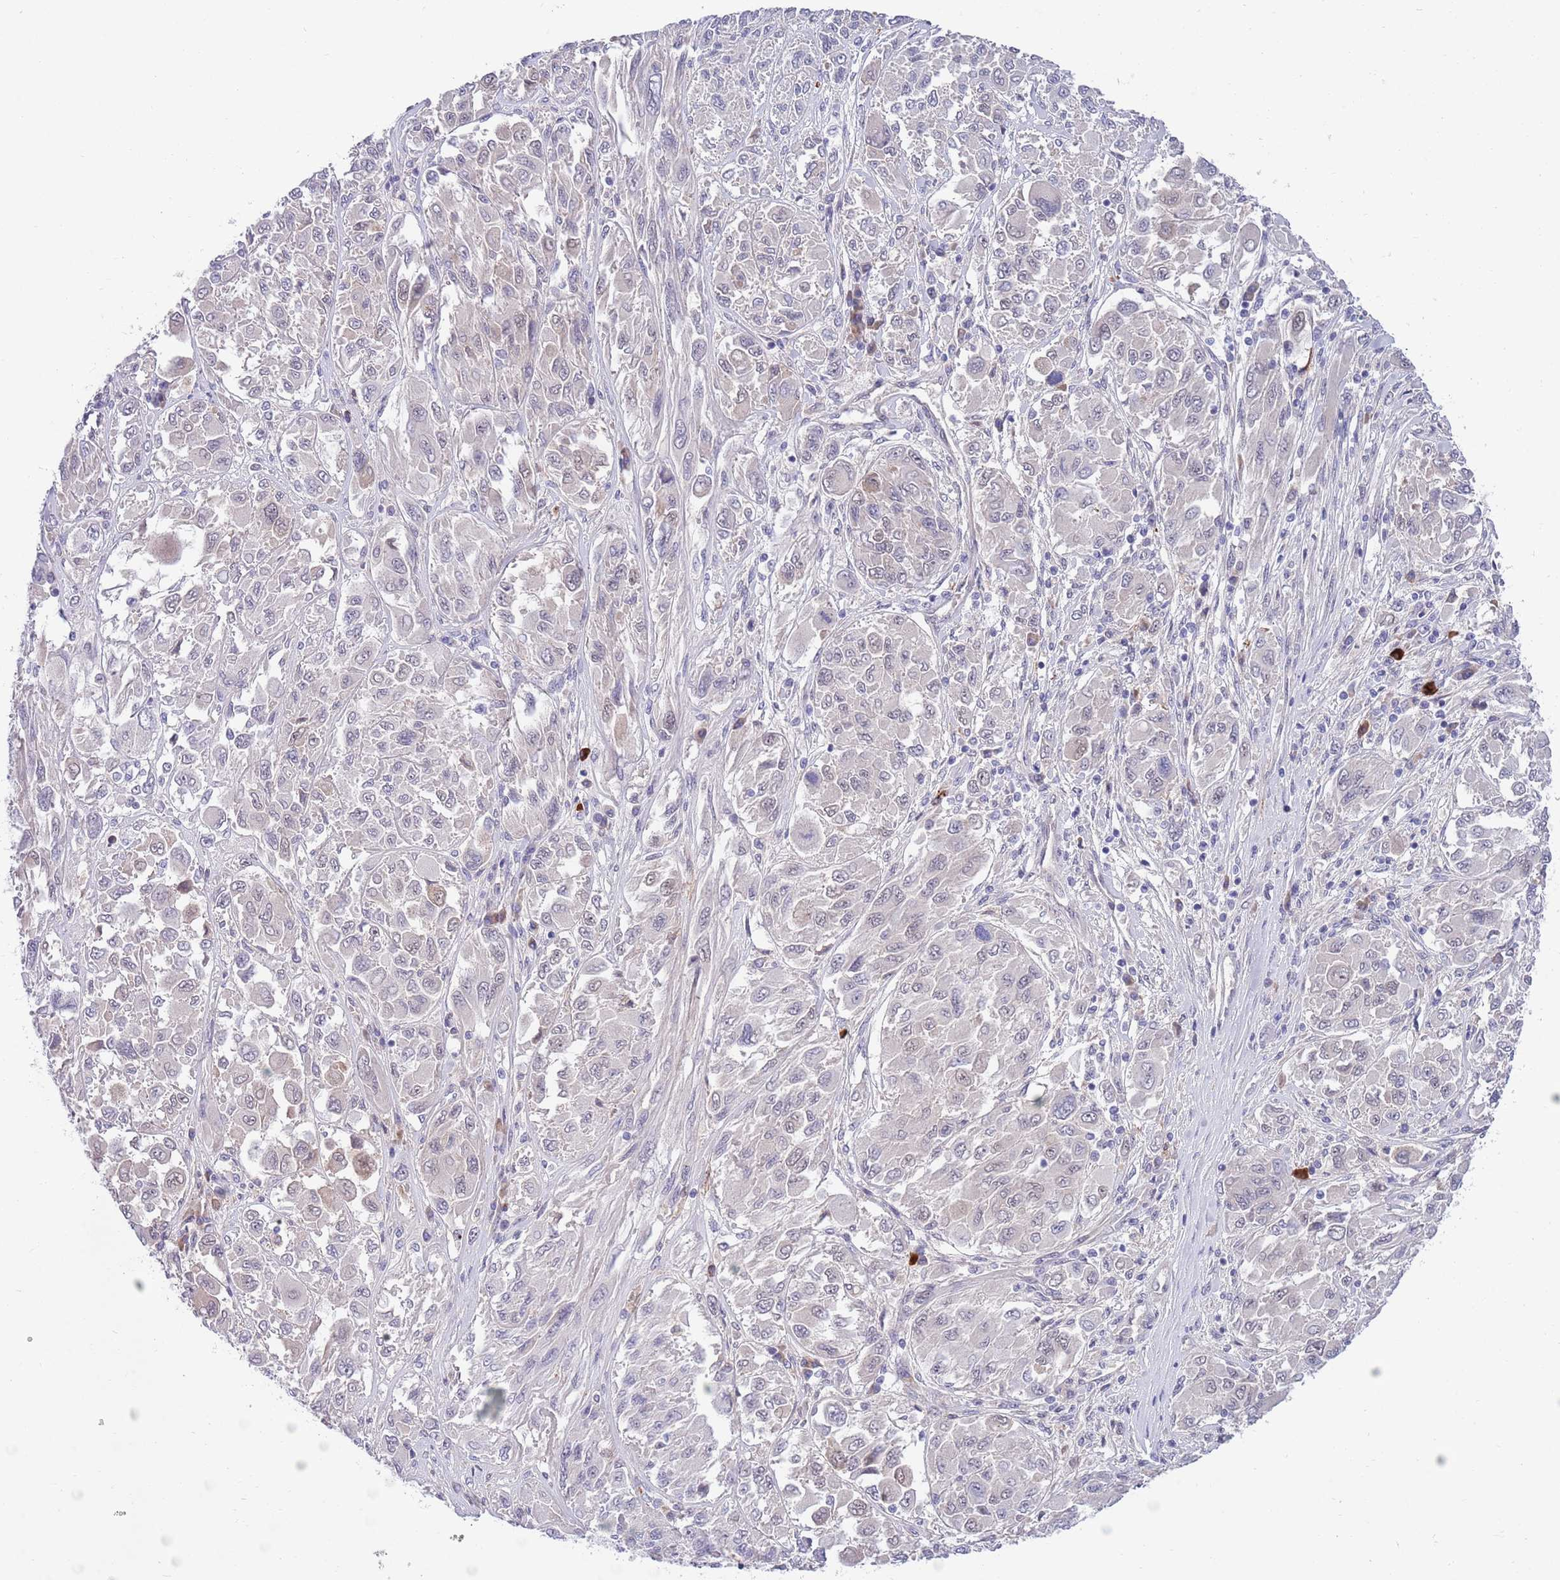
{"staining": {"intensity": "negative", "quantity": "none", "location": "none"}, "tissue": "melanoma", "cell_type": "Tumor cells", "image_type": "cancer", "snomed": [{"axis": "morphology", "description": "Malignant melanoma, NOS"}, {"axis": "topography", "description": "Skin"}], "caption": "Photomicrograph shows no protein staining in tumor cells of malignant melanoma tissue.", "gene": "NLRP6", "patient": {"sex": "female", "age": 91}}